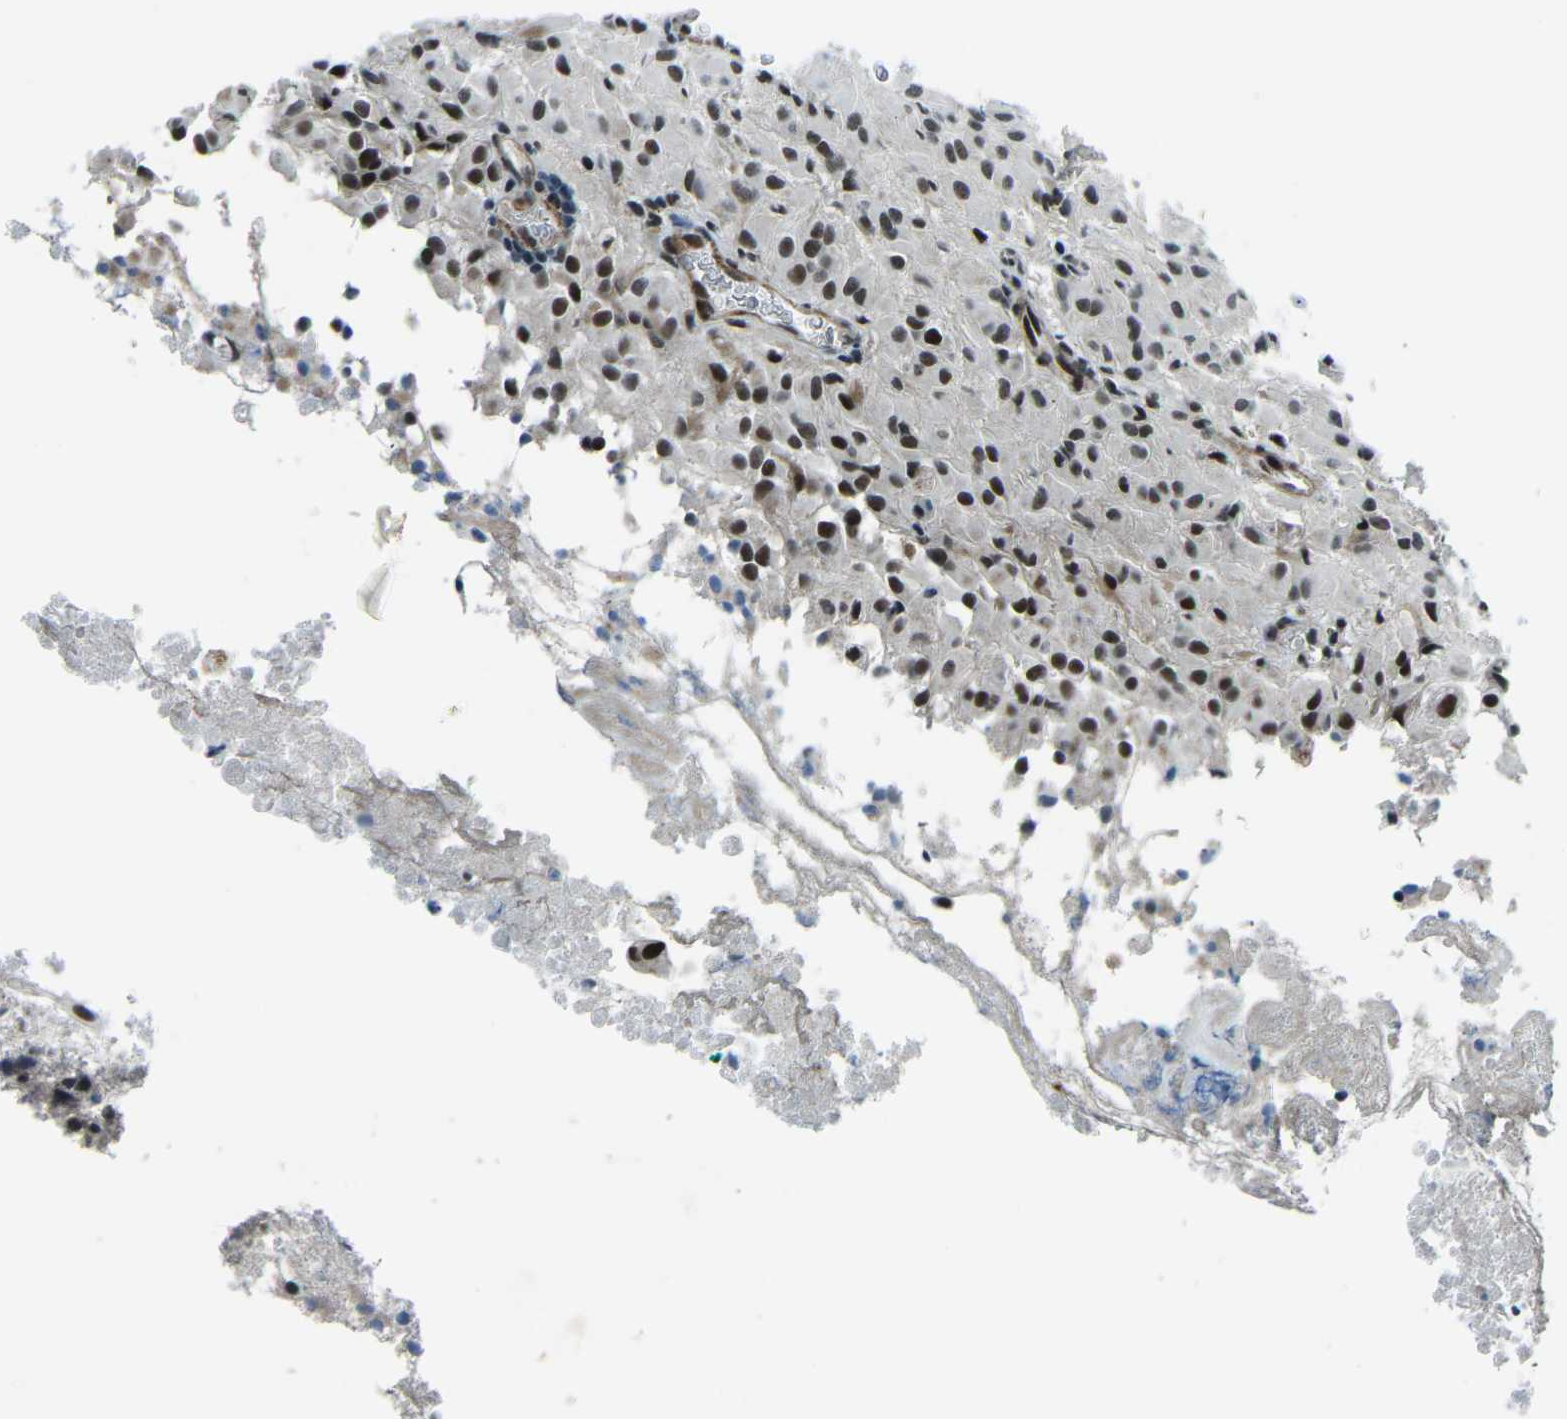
{"staining": {"intensity": "moderate", "quantity": "25%-75%", "location": "nuclear"}, "tissue": "glioma", "cell_type": "Tumor cells", "image_type": "cancer", "snomed": [{"axis": "morphology", "description": "Glioma, malignant, High grade"}, {"axis": "topography", "description": "Brain"}], "caption": "Moderate nuclear positivity is identified in about 25%-75% of tumor cells in malignant high-grade glioma. The staining is performed using DAB brown chromogen to label protein expression. The nuclei are counter-stained blue using hematoxylin.", "gene": "PRCC", "patient": {"sex": "female", "age": 59}}